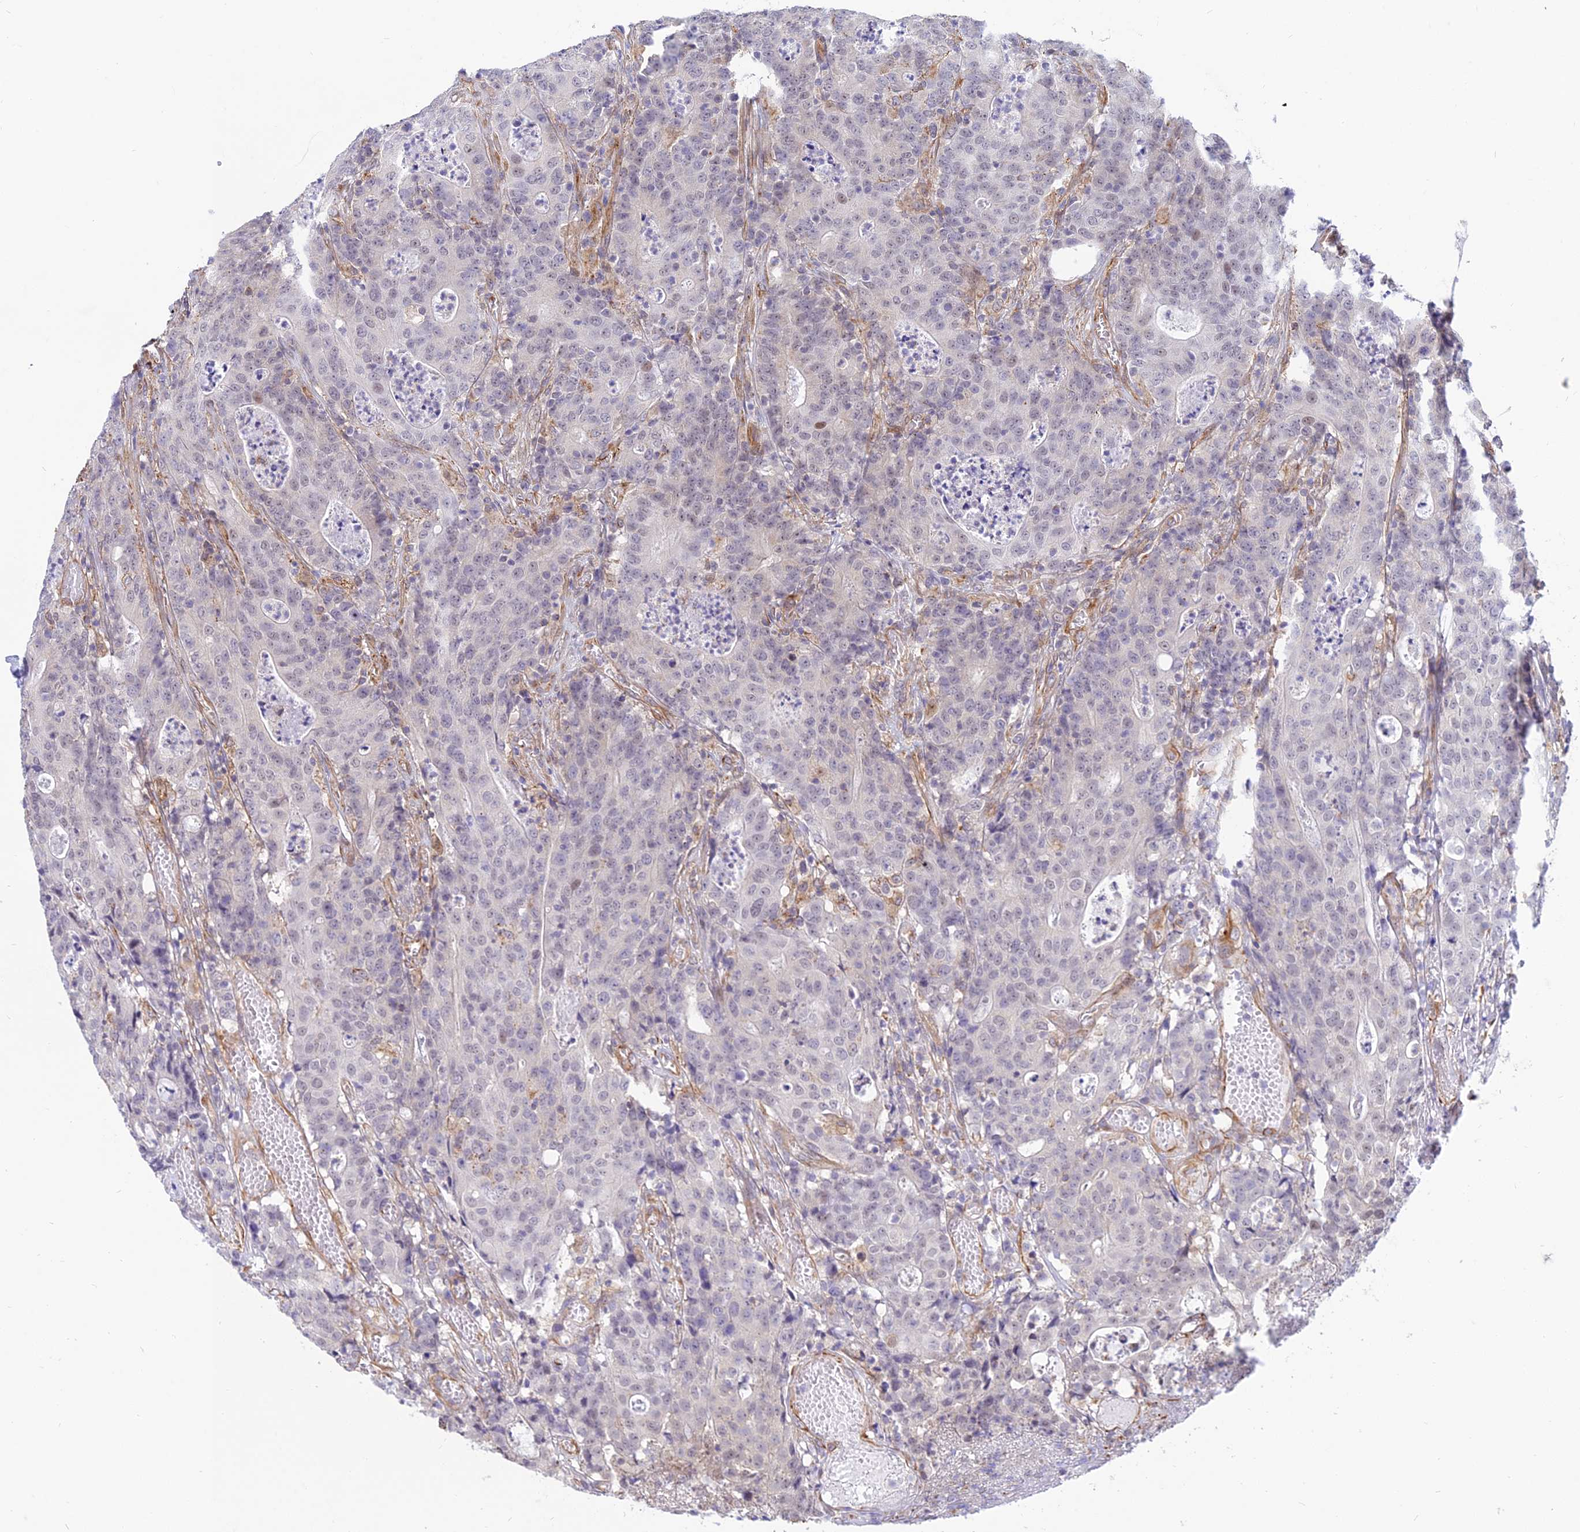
{"staining": {"intensity": "weak", "quantity": "<25%", "location": "nuclear"}, "tissue": "colorectal cancer", "cell_type": "Tumor cells", "image_type": "cancer", "snomed": [{"axis": "morphology", "description": "Adenocarcinoma, NOS"}, {"axis": "topography", "description": "Colon"}], "caption": "DAB (3,3'-diaminobenzidine) immunohistochemical staining of human adenocarcinoma (colorectal) demonstrates no significant staining in tumor cells.", "gene": "SAPCD2", "patient": {"sex": "male", "age": 83}}